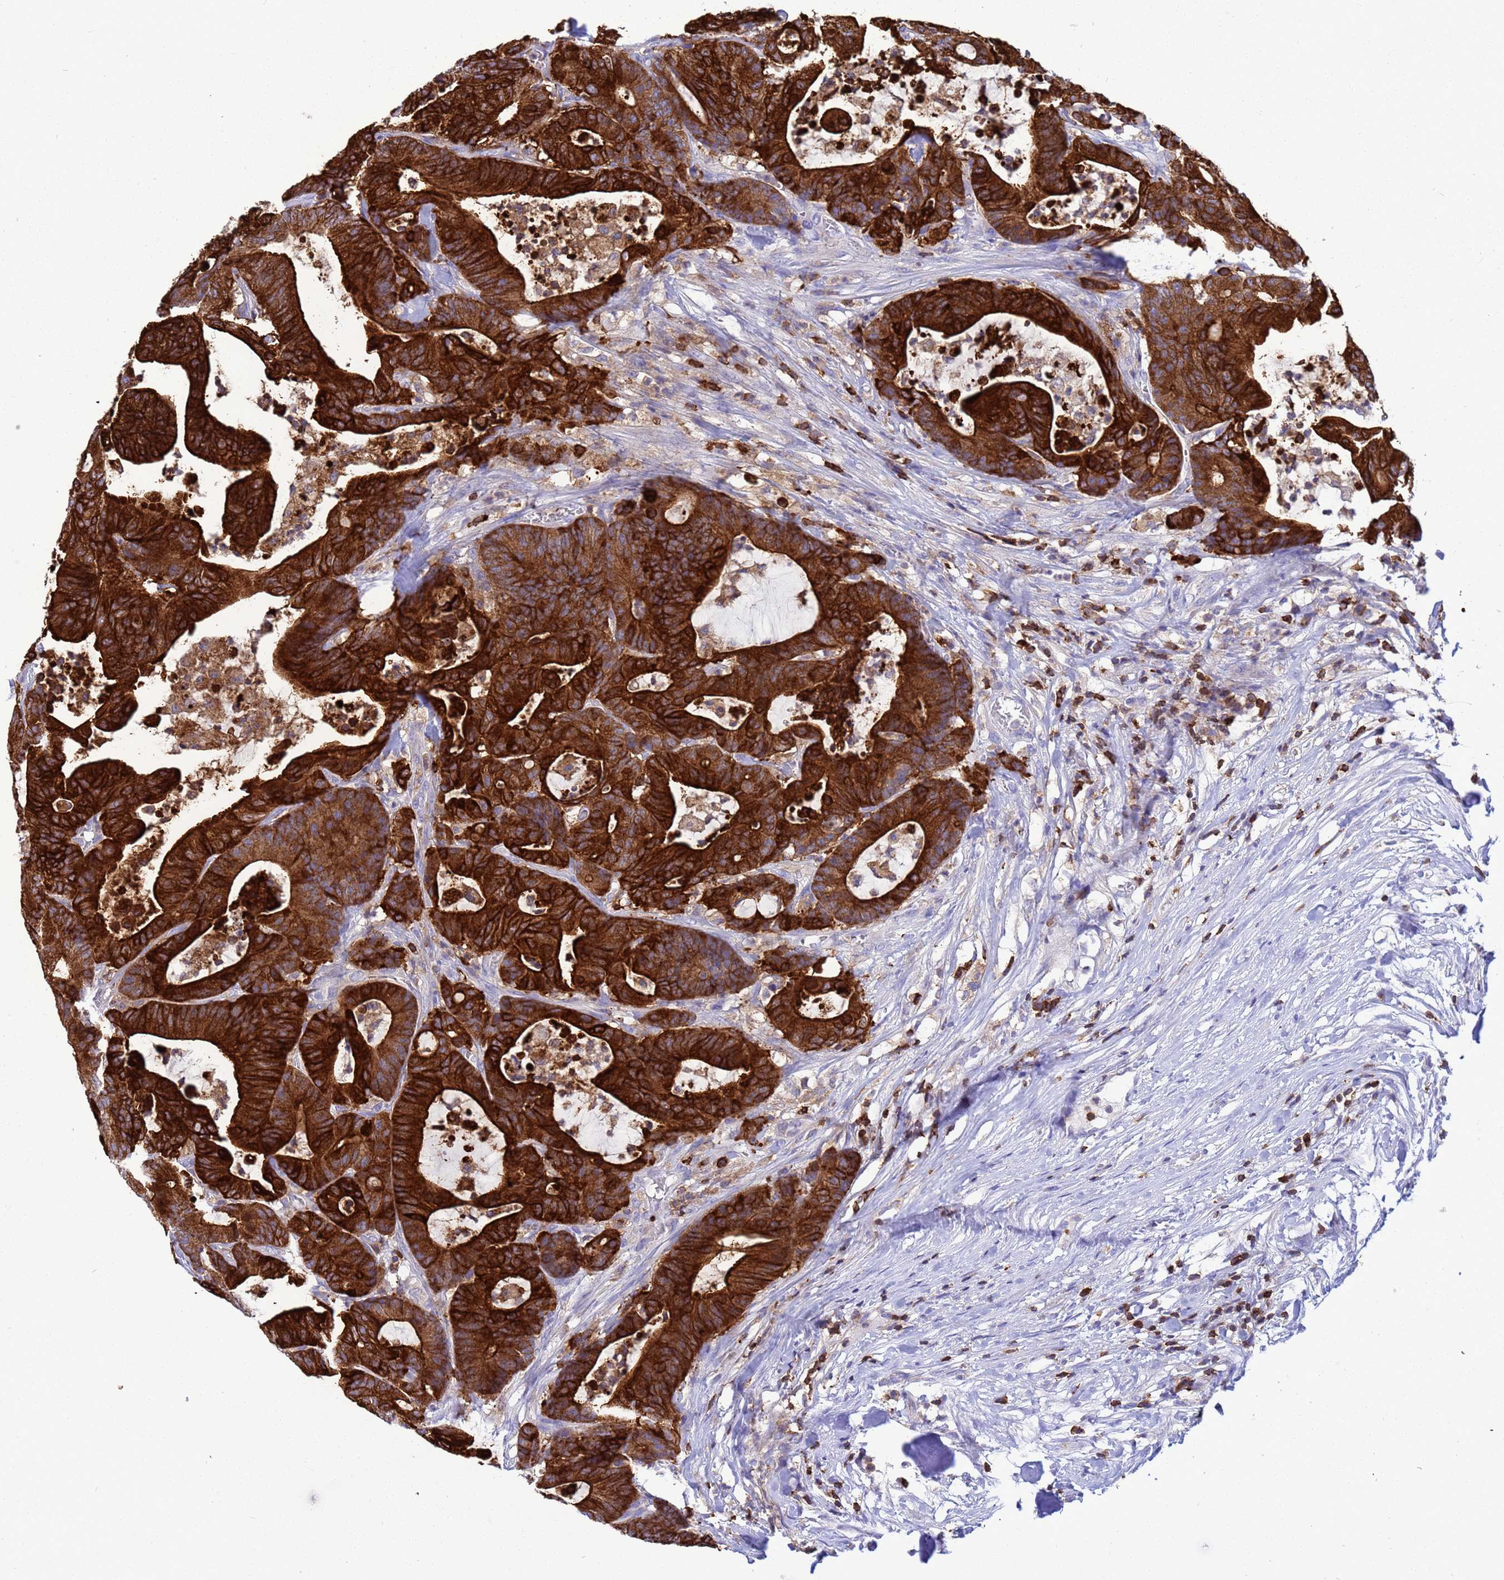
{"staining": {"intensity": "strong", "quantity": ">75%", "location": "cytoplasmic/membranous"}, "tissue": "colorectal cancer", "cell_type": "Tumor cells", "image_type": "cancer", "snomed": [{"axis": "morphology", "description": "Adenocarcinoma, NOS"}, {"axis": "topography", "description": "Colon"}], "caption": "IHC staining of colorectal cancer (adenocarcinoma), which reveals high levels of strong cytoplasmic/membranous staining in about >75% of tumor cells indicating strong cytoplasmic/membranous protein staining. The staining was performed using DAB (brown) for protein detection and nuclei were counterstained in hematoxylin (blue).", "gene": "EZR", "patient": {"sex": "female", "age": 84}}